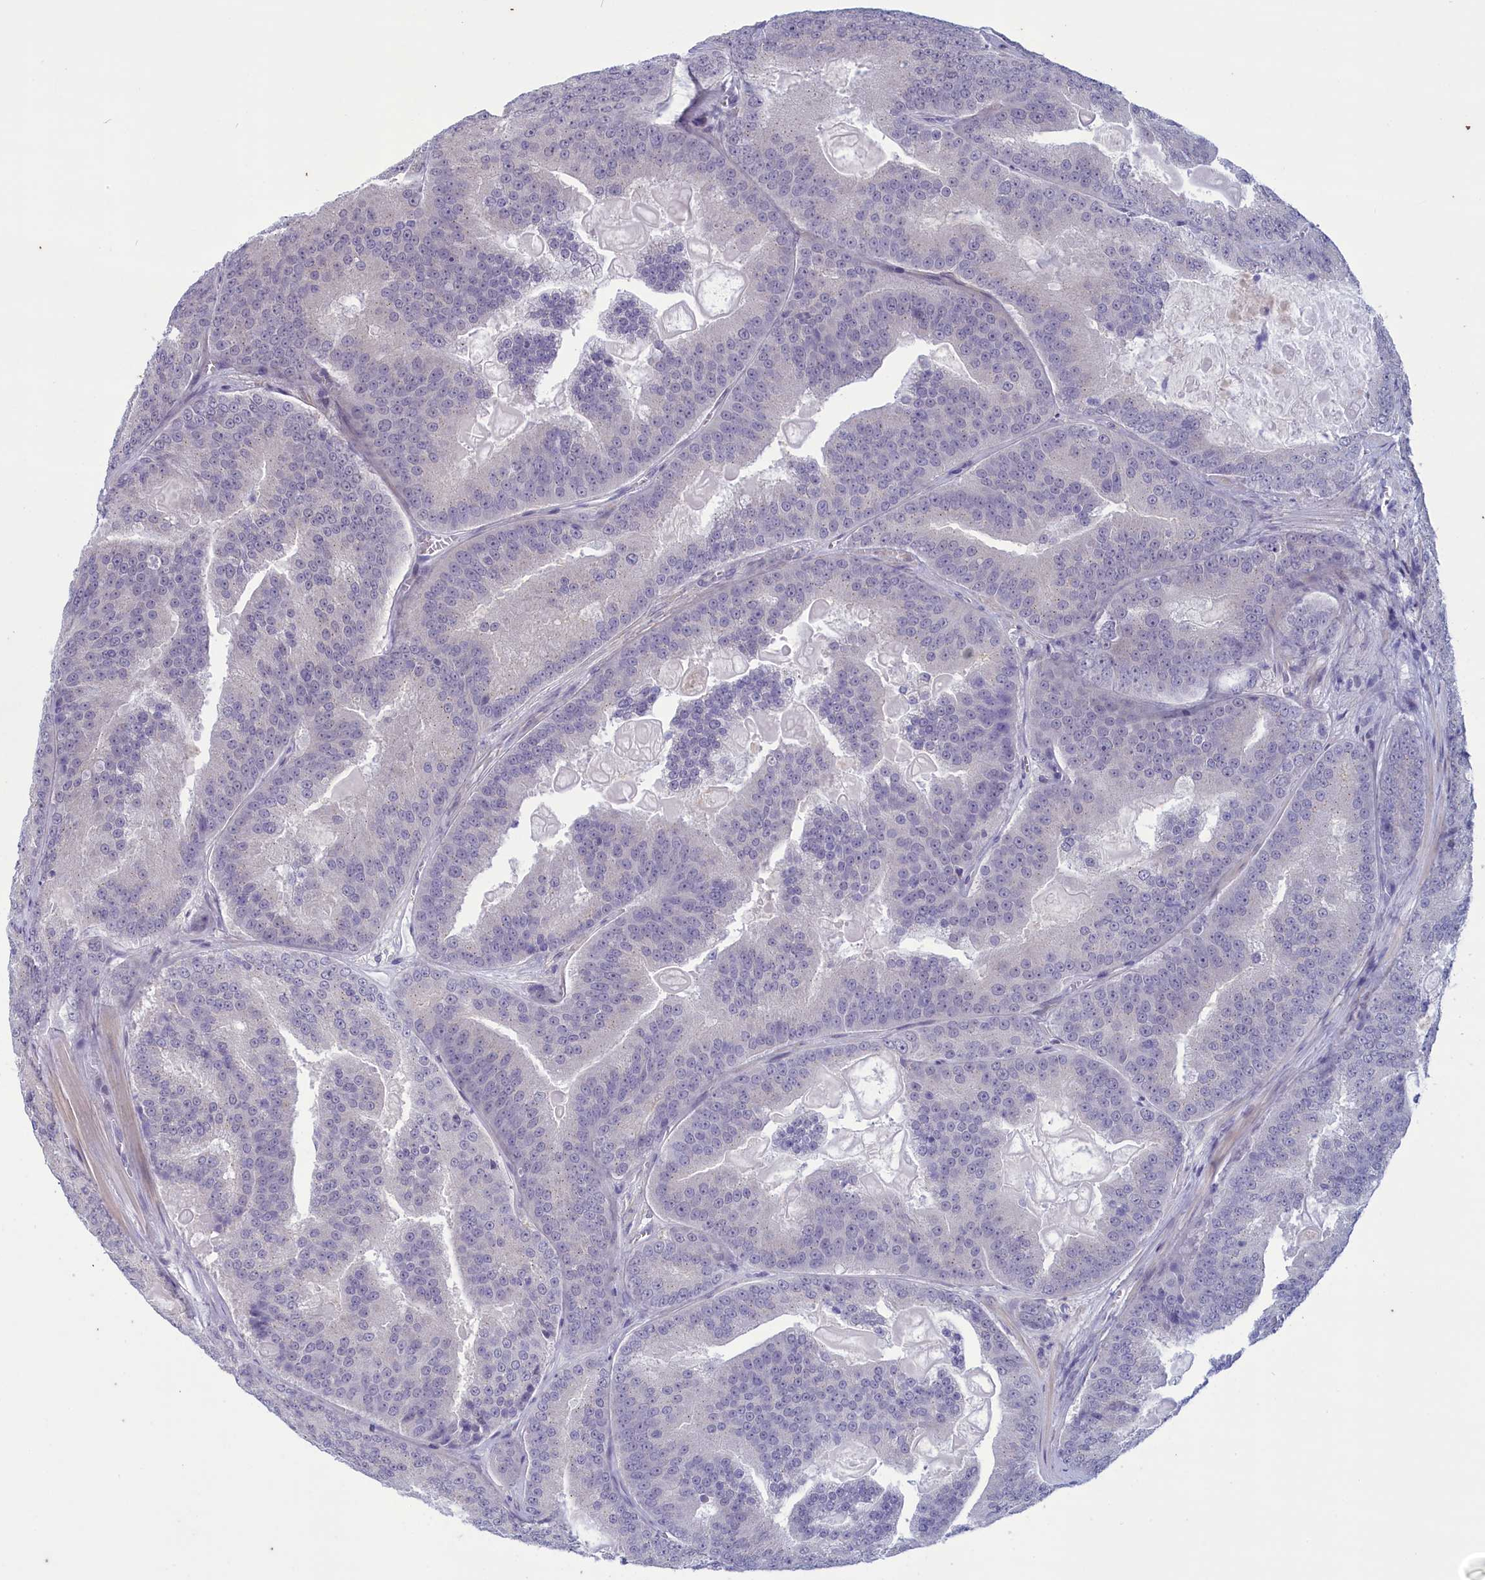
{"staining": {"intensity": "negative", "quantity": "none", "location": "none"}, "tissue": "prostate cancer", "cell_type": "Tumor cells", "image_type": "cancer", "snomed": [{"axis": "morphology", "description": "Adenocarcinoma, High grade"}, {"axis": "topography", "description": "Prostate"}], "caption": "This is an IHC image of prostate high-grade adenocarcinoma. There is no expression in tumor cells.", "gene": "ELOA2", "patient": {"sex": "male", "age": 61}}